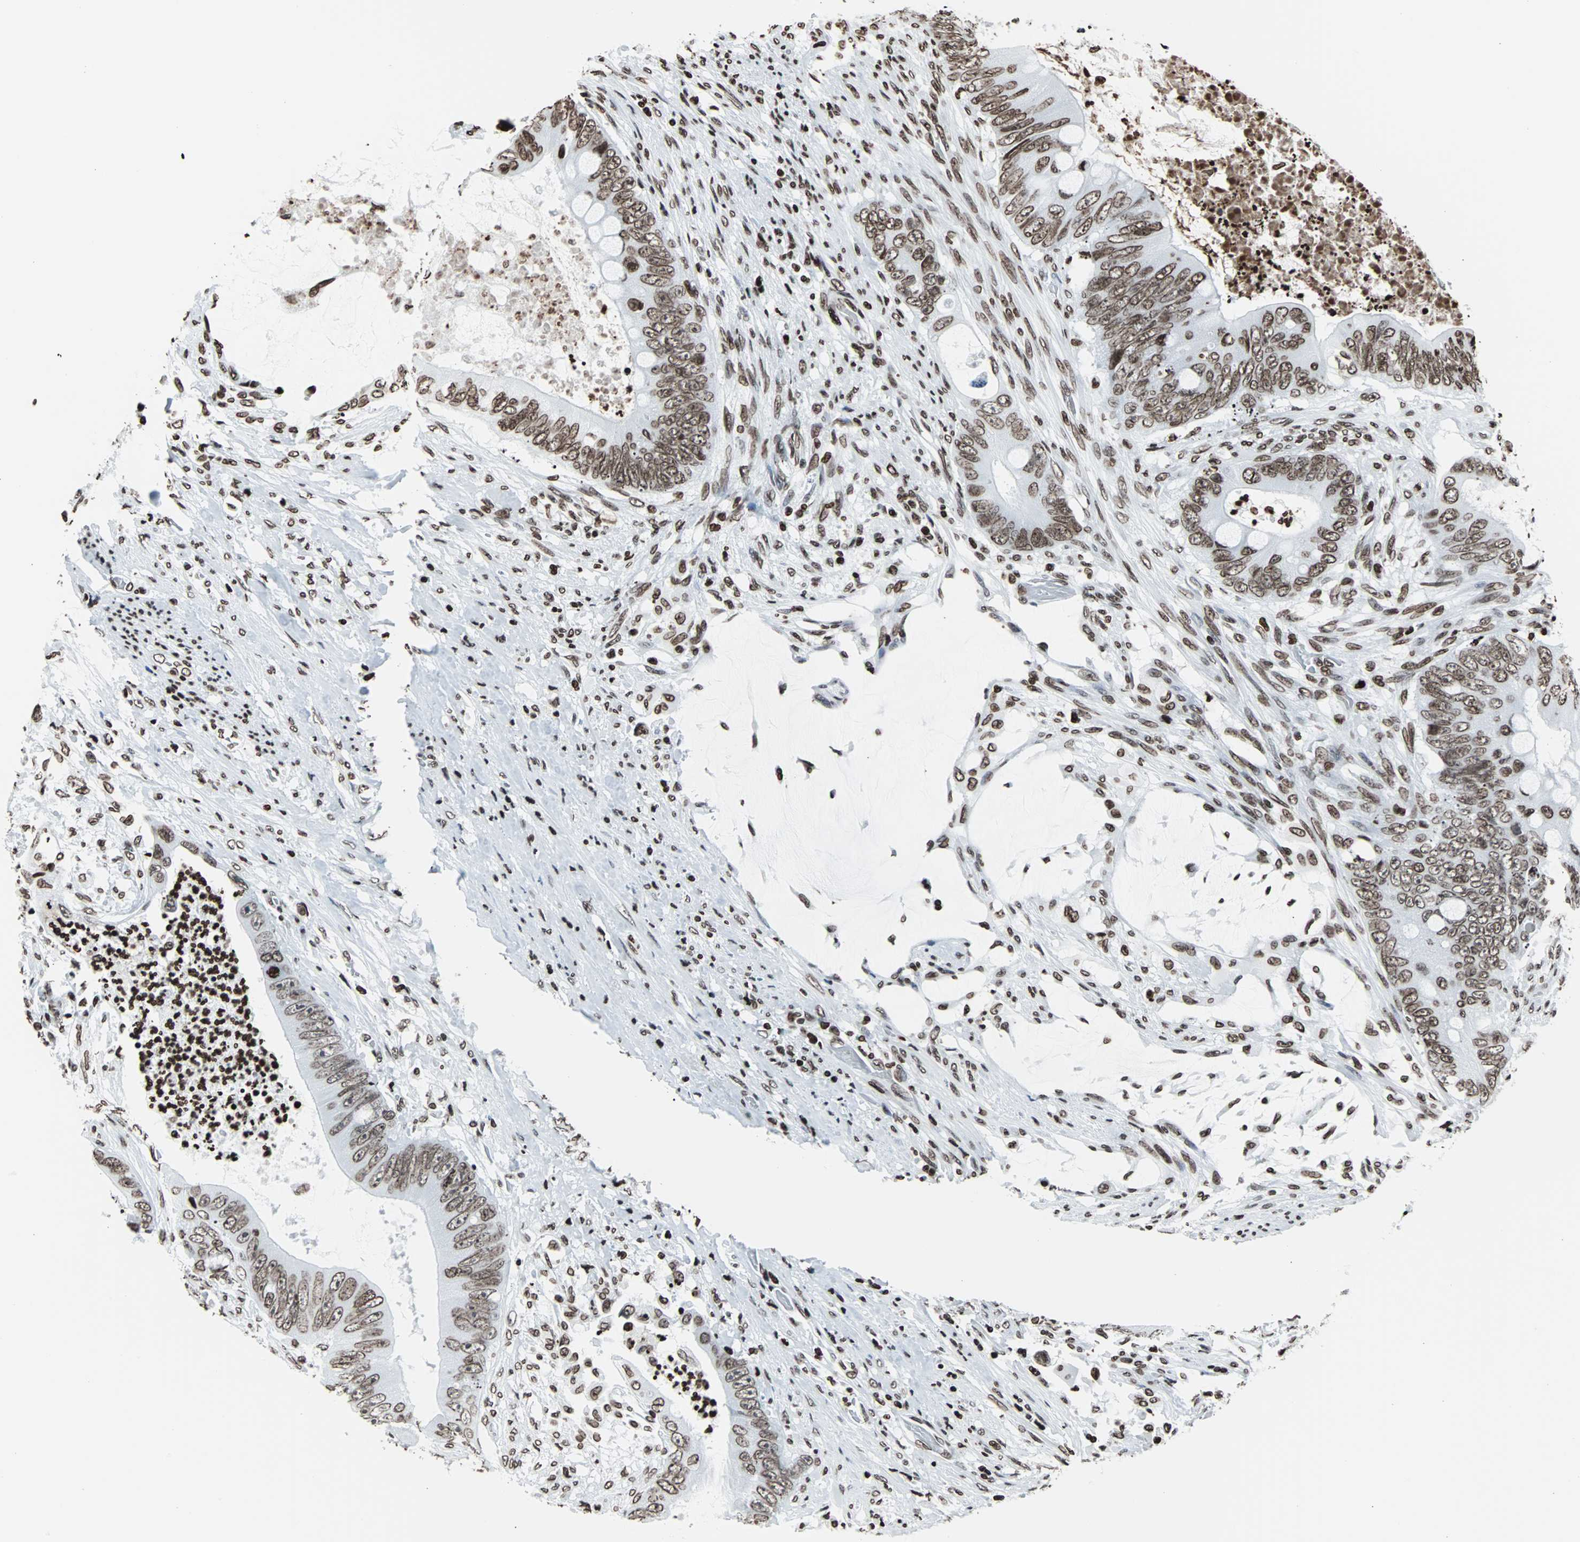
{"staining": {"intensity": "moderate", "quantity": ">75%", "location": "nuclear"}, "tissue": "colorectal cancer", "cell_type": "Tumor cells", "image_type": "cancer", "snomed": [{"axis": "morphology", "description": "Adenocarcinoma, NOS"}, {"axis": "topography", "description": "Rectum"}], "caption": "Immunohistochemical staining of colorectal cancer reveals medium levels of moderate nuclear protein expression in approximately >75% of tumor cells. The staining was performed using DAB to visualize the protein expression in brown, while the nuclei were stained in blue with hematoxylin (Magnification: 20x).", "gene": "H2BC18", "patient": {"sex": "female", "age": 77}}